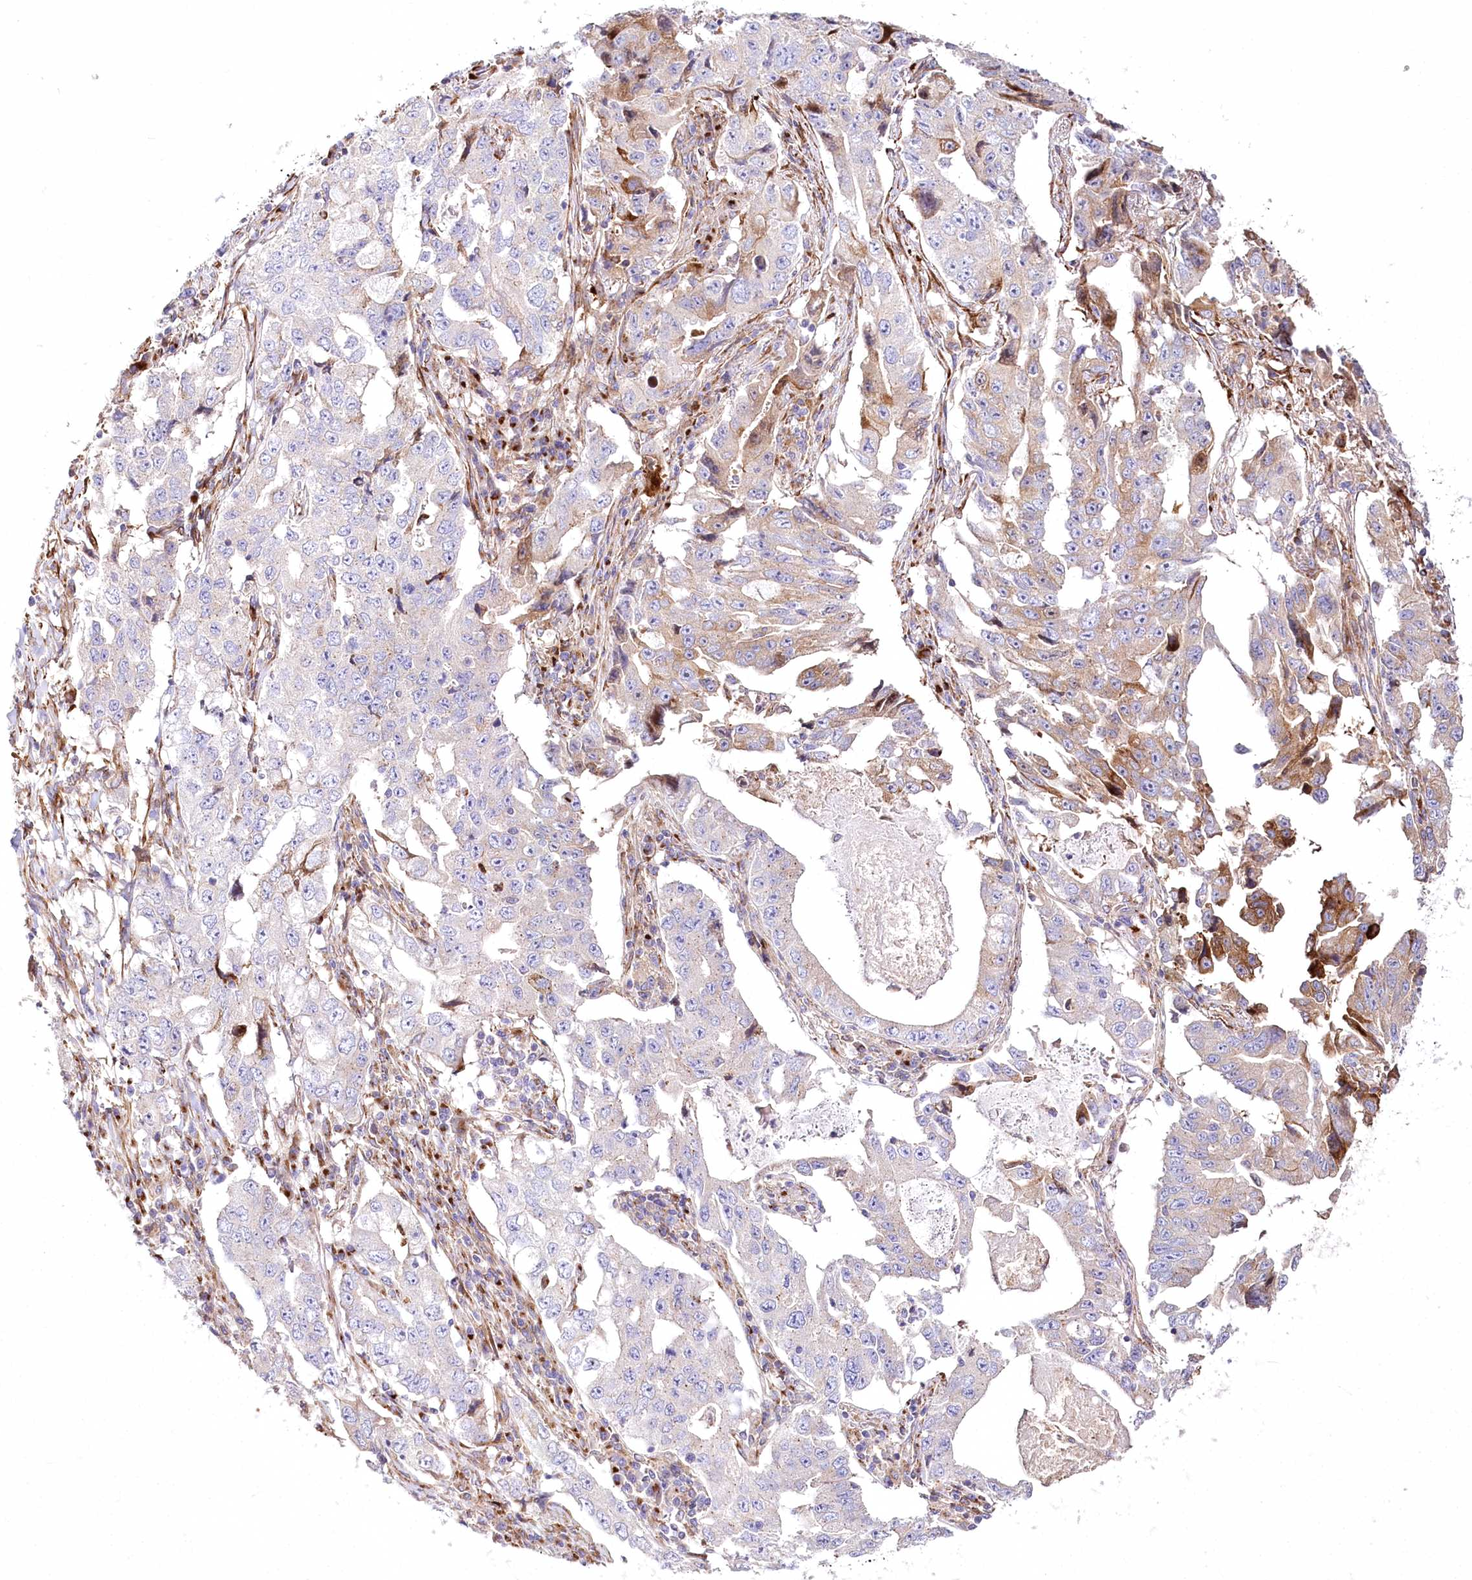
{"staining": {"intensity": "moderate", "quantity": "<25%", "location": "cytoplasmic/membranous"}, "tissue": "lung cancer", "cell_type": "Tumor cells", "image_type": "cancer", "snomed": [{"axis": "morphology", "description": "Adenocarcinoma, NOS"}, {"axis": "topography", "description": "Lung"}], "caption": "Tumor cells display low levels of moderate cytoplasmic/membranous staining in about <25% of cells in lung adenocarcinoma.", "gene": "ABRAXAS2", "patient": {"sex": "female", "age": 51}}